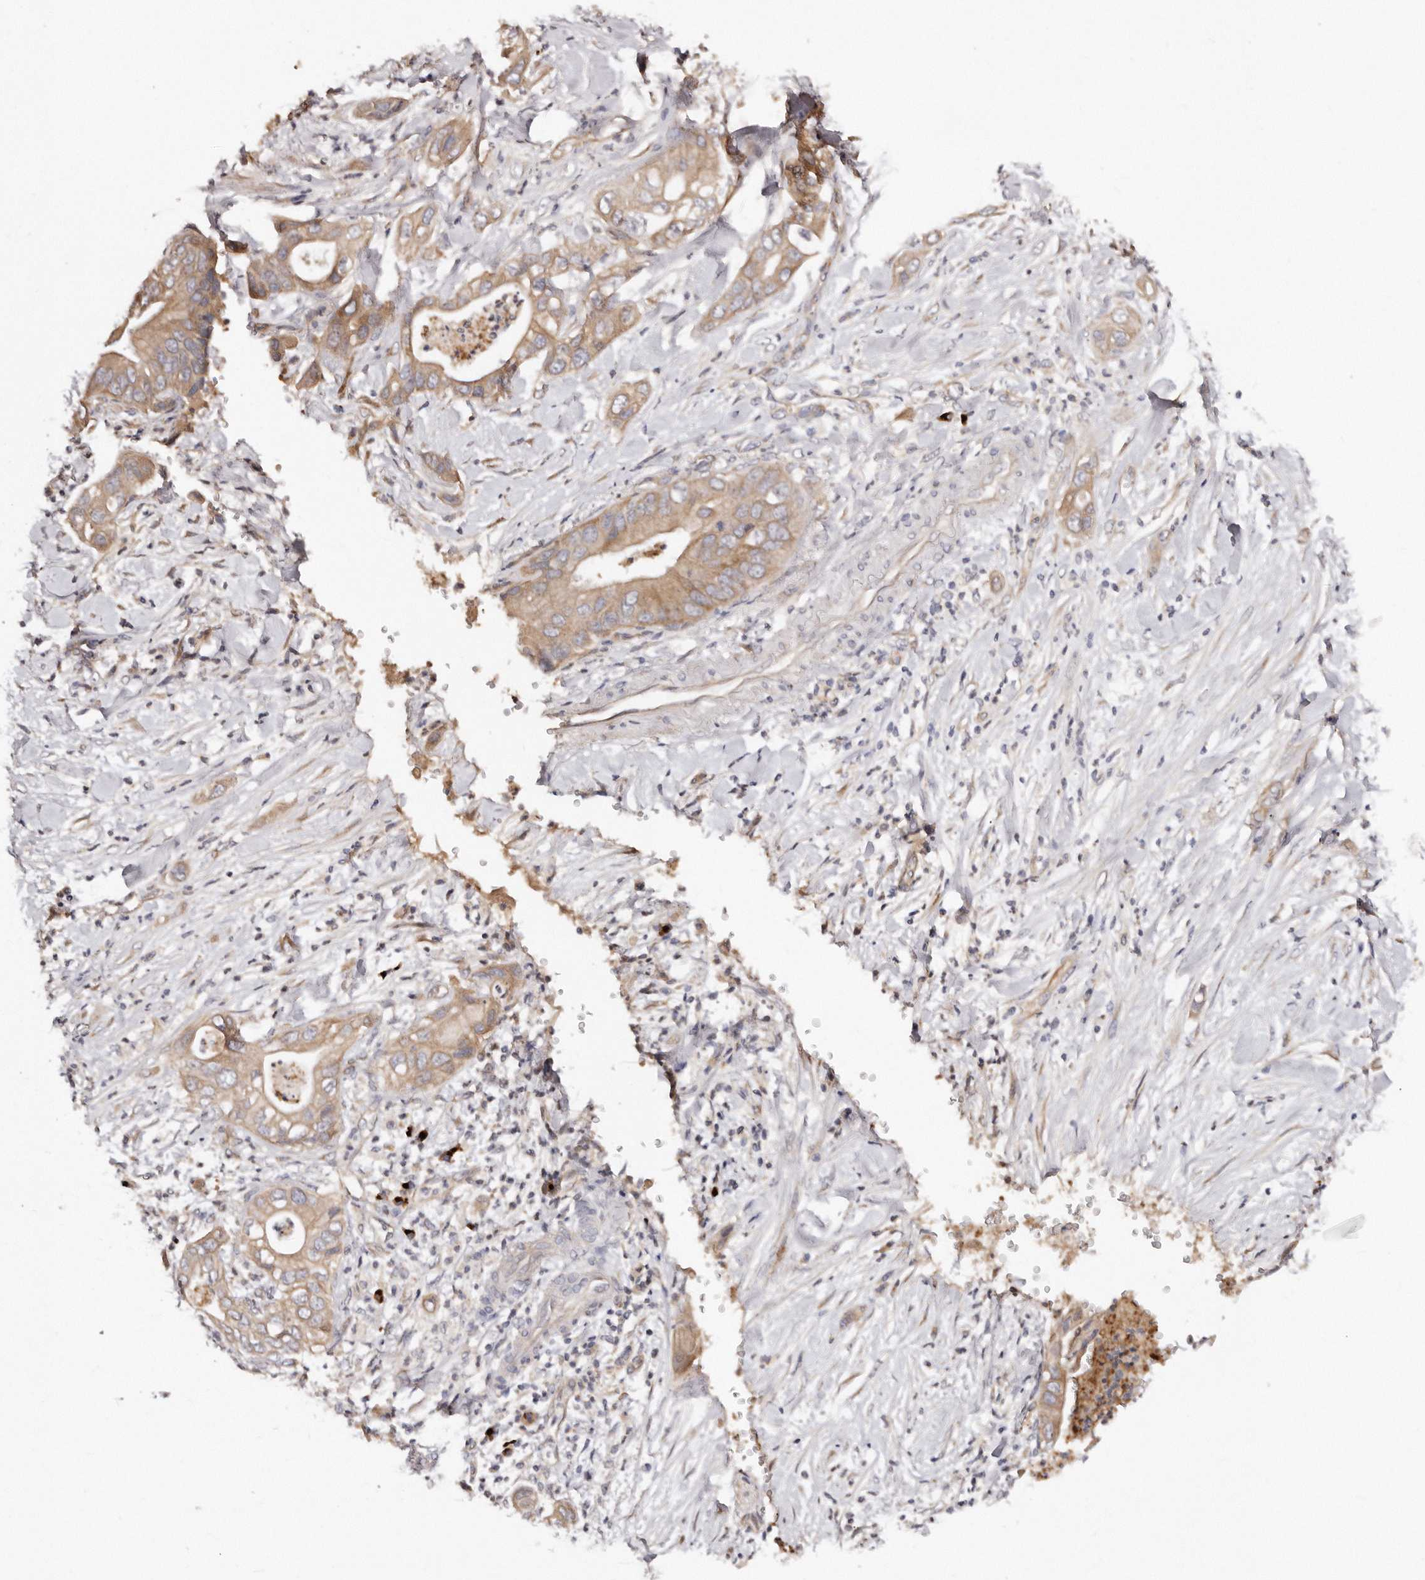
{"staining": {"intensity": "moderate", "quantity": ">75%", "location": "cytoplasmic/membranous"}, "tissue": "pancreatic cancer", "cell_type": "Tumor cells", "image_type": "cancer", "snomed": [{"axis": "morphology", "description": "Adenocarcinoma, NOS"}, {"axis": "topography", "description": "Pancreas"}], "caption": "An image of human pancreatic cancer stained for a protein reveals moderate cytoplasmic/membranous brown staining in tumor cells. Ihc stains the protein in brown and the nuclei are stained blue.", "gene": "DACT2", "patient": {"sex": "female", "age": 78}}